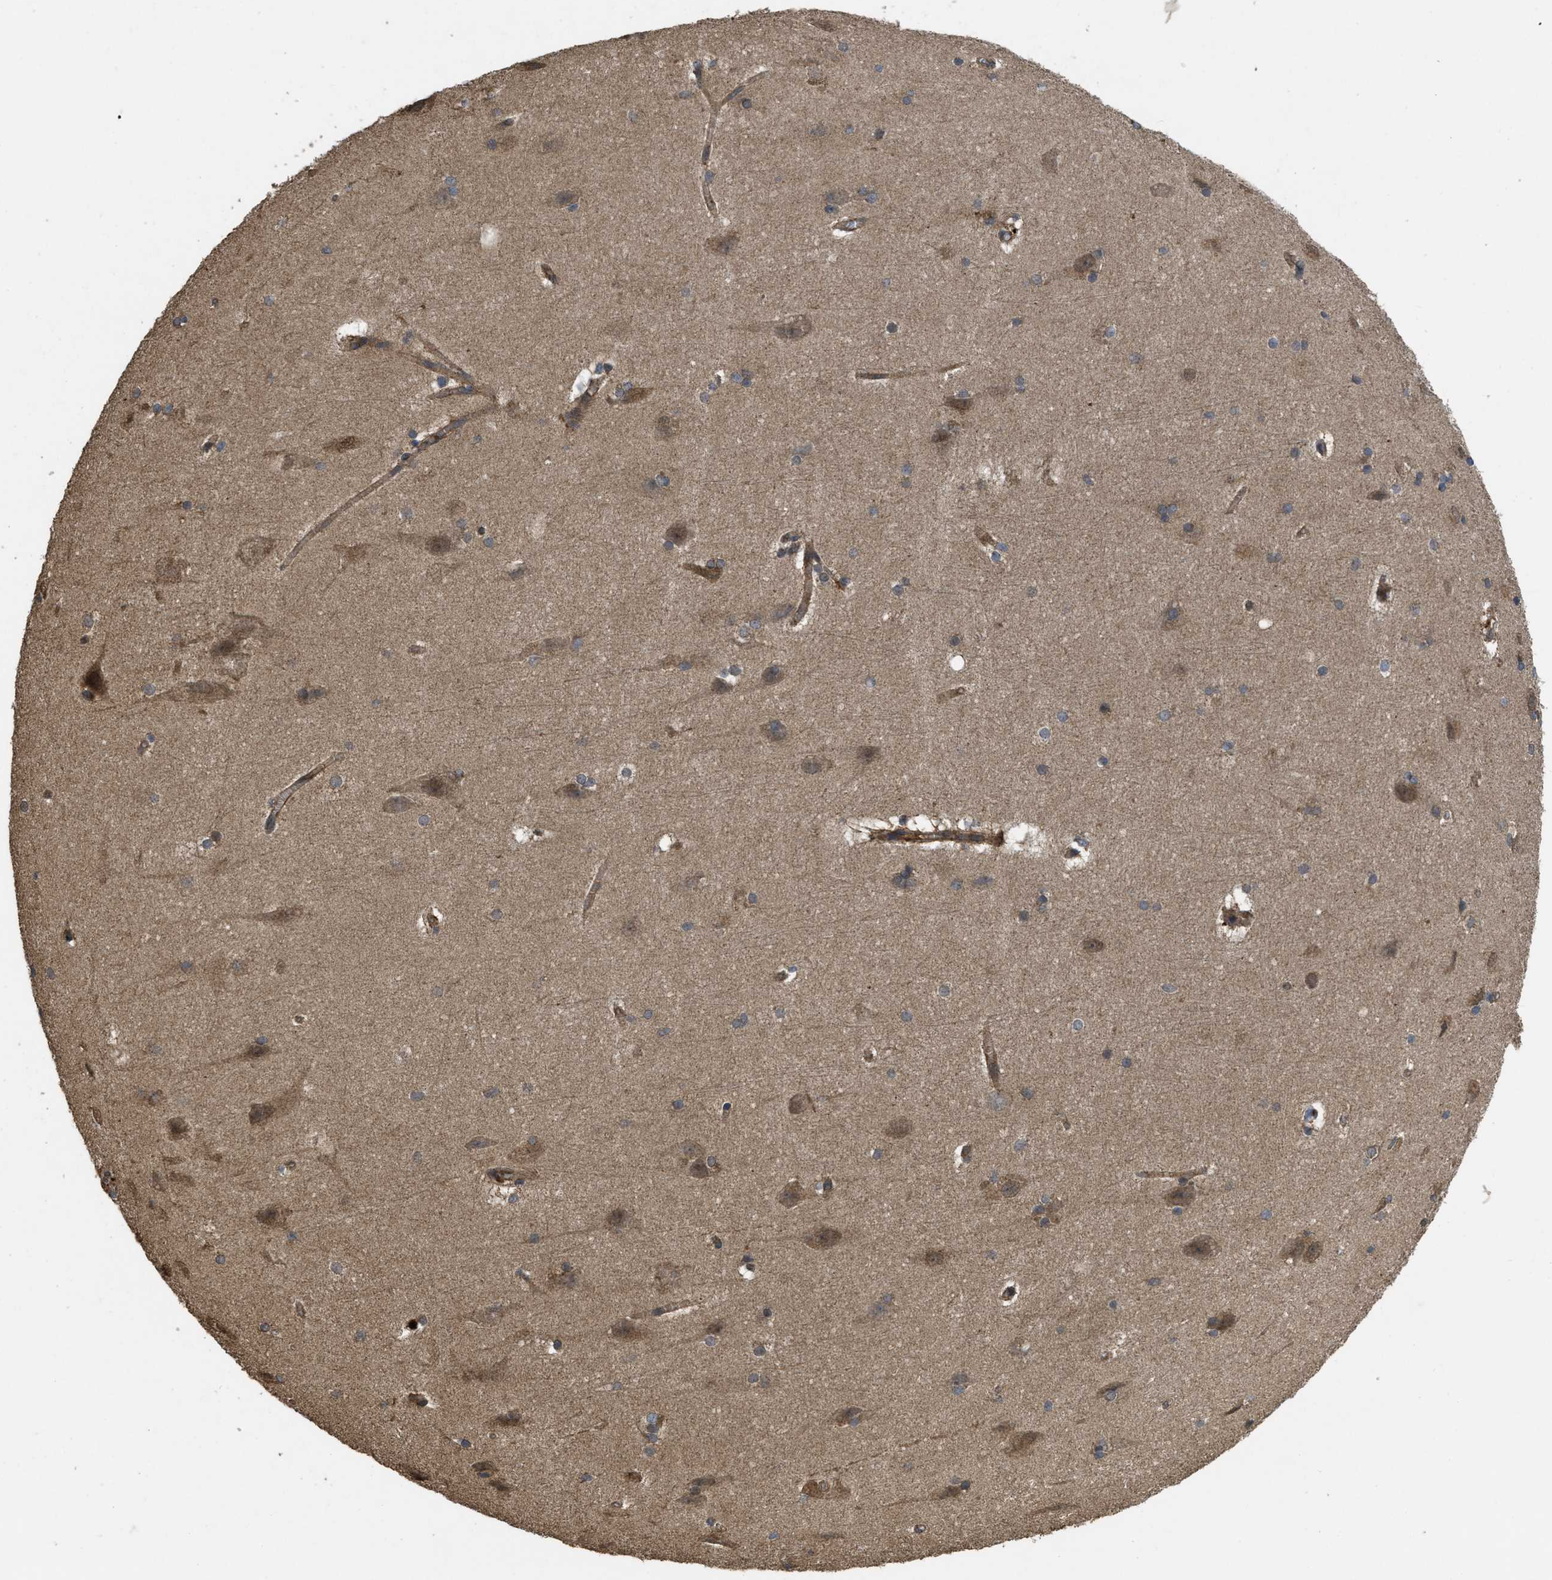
{"staining": {"intensity": "moderate", "quantity": ">75%", "location": "cytoplasmic/membranous"}, "tissue": "cerebral cortex", "cell_type": "Endothelial cells", "image_type": "normal", "snomed": [{"axis": "morphology", "description": "Normal tissue, NOS"}, {"axis": "topography", "description": "Cerebral cortex"}, {"axis": "topography", "description": "Hippocampus"}], "caption": "This is an image of immunohistochemistry (IHC) staining of benign cerebral cortex, which shows moderate staining in the cytoplasmic/membranous of endothelial cells.", "gene": "FZD6", "patient": {"sex": "female", "age": 19}}